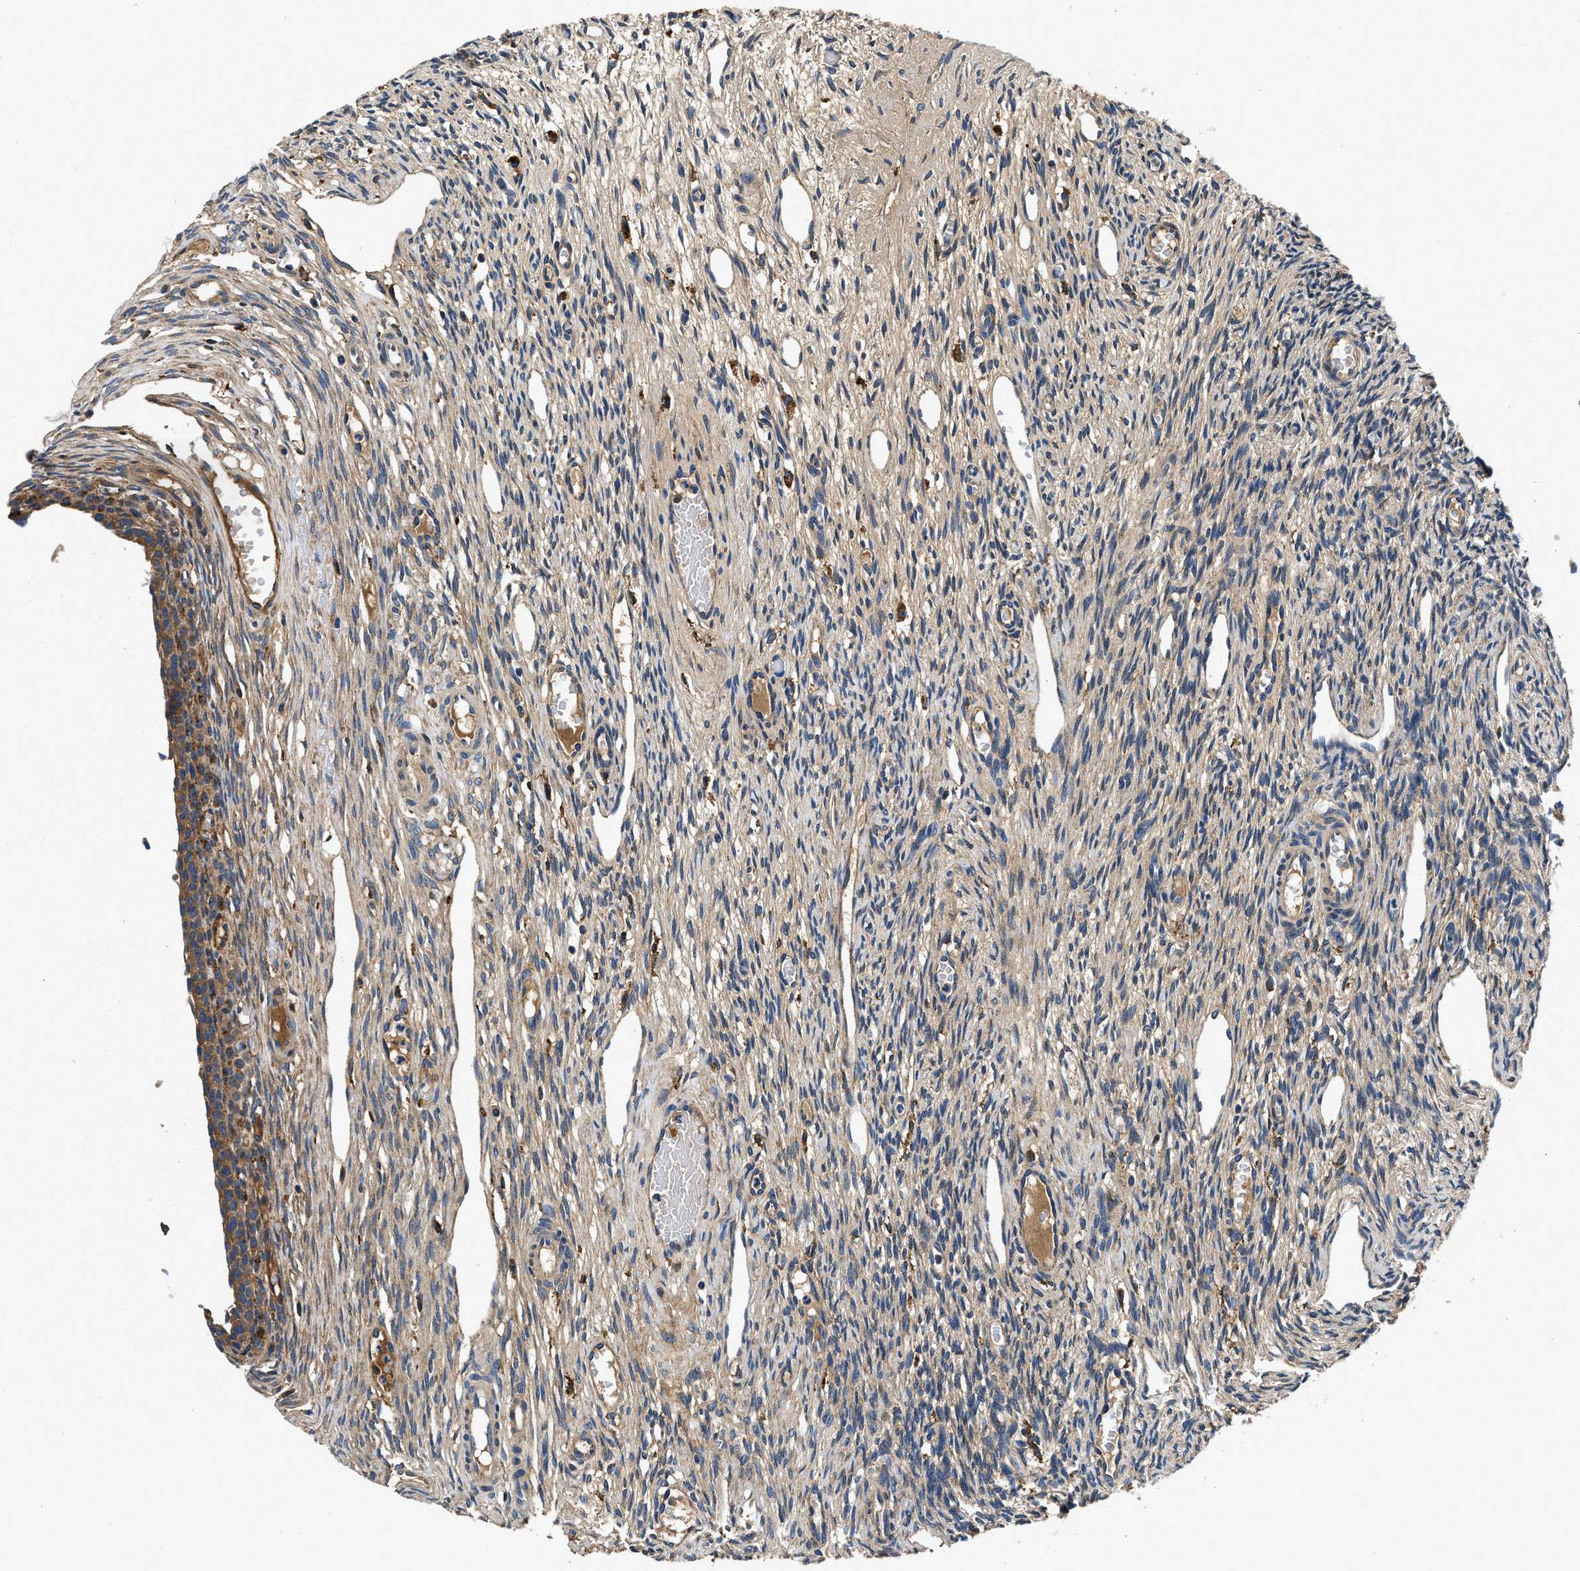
{"staining": {"intensity": "negative", "quantity": "none", "location": "none"}, "tissue": "ovary", "cell_type": "Follicle cells", "image_type": "normal", "snomed": [{"axis": "morphology", "description": "Normal tissue, NOS"}, {"axis": "topography", "description": "Ovary"}], "caption": "Immunohistochemistry (IHC) histopathology image of unremarkable human ovary stained for a protein (brown), which shows no staining in follicle cells.", "gene": "ZFAND3", "patient": {"sex": "female", "age": 33}}